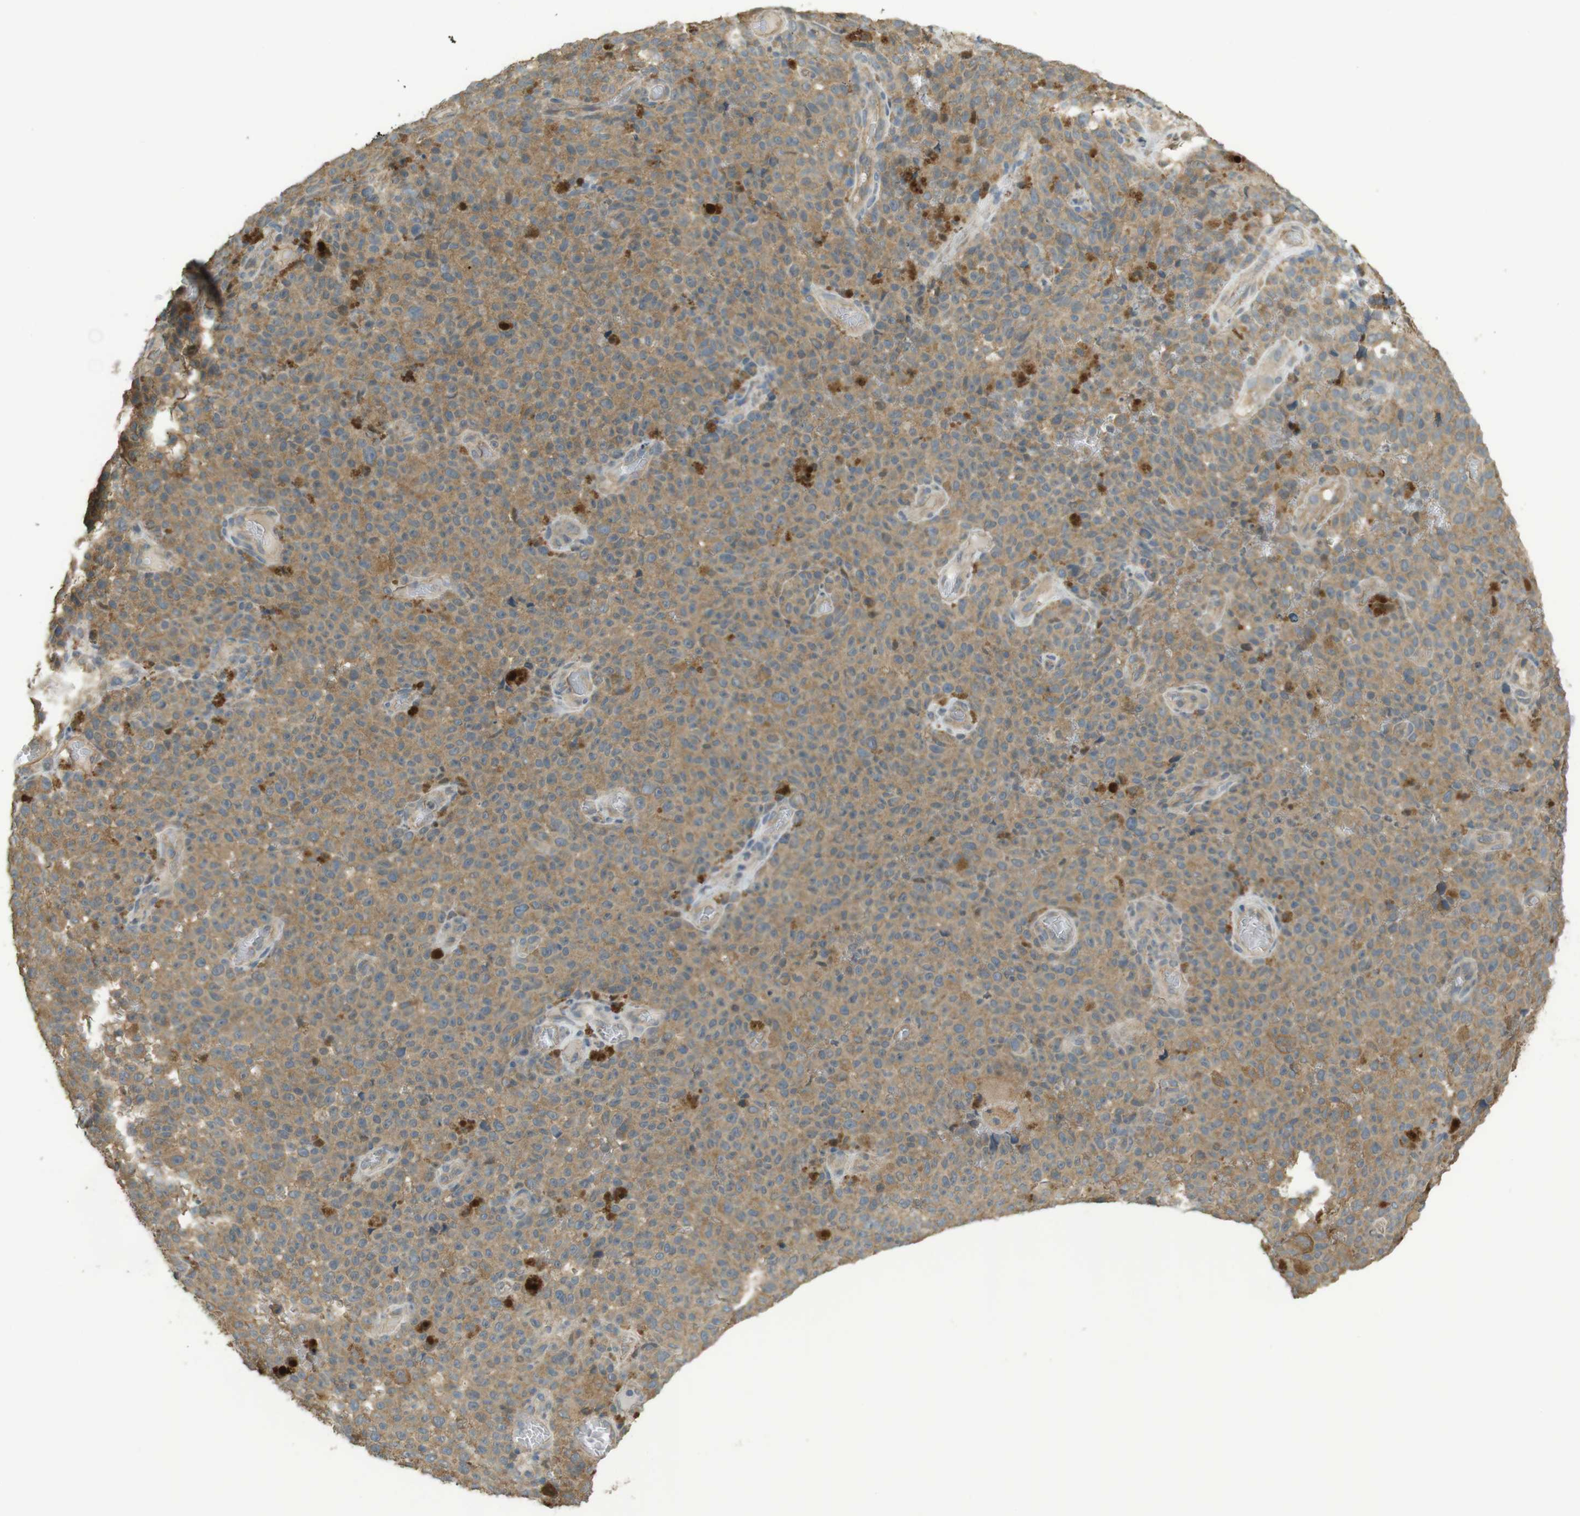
{"staining": {"intensity": "moderate", "quantity": "25%-75%", "location": "cytoplasmic/membranous"}, "tissue": "melanoma", "cell_type": "Tumor cells", "image_type": "cancer", "snomed": [{"axis": "morphology", "description": "Malignant melanoma, NOS"}, {"axis": "topography", "description": "Skin"}], "caption": "Immunohistochemistry (IHC) (DAB) staining of melanoma exhibits moderate cytoplasmic/membranous protein staining in approximately 25%-75% of tumor cells.", "gene": "ZDHHC20", "patient": {"sex": "female", "age": 82}}